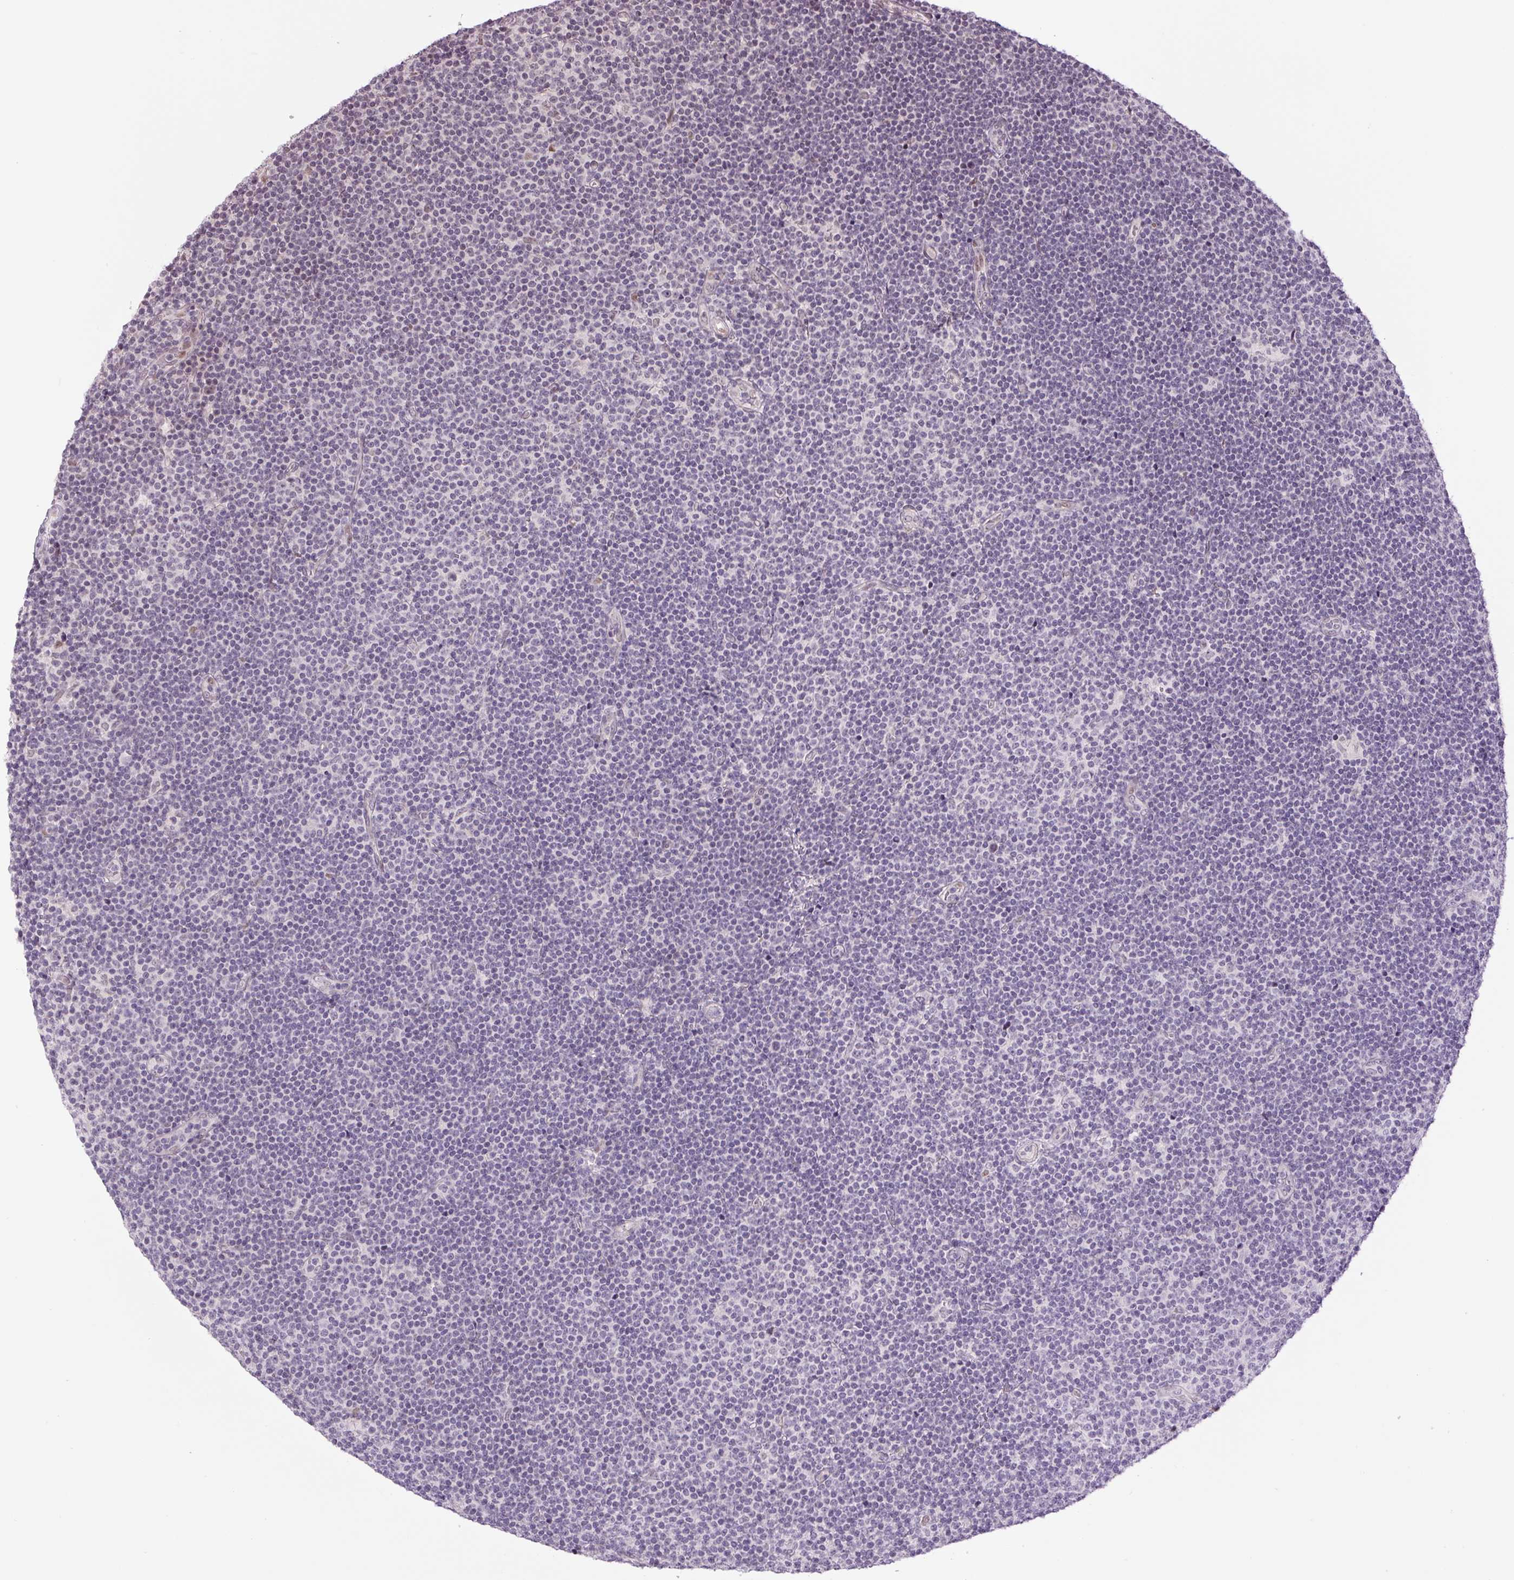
{"staining": {"intensity": "negative", "quantity": "none", "location": "none"}, "tissue": "lymphoma", "cell_type": "Tumor cells", "image_type": "cancer", "snomed": [{"axis": "morphology", "description": "Malignant lymphoma, non-Hodgkin's type, Low grade"}, {"axis": "topography", "description": "Lymph node"}], "caption": "This is an IHC photomicrograph of malignant lymphoma, non-Hodgkin's type (low-grade). There is no expression in tumor cells.", "gene": "TCFL5", "patient": {"sex": "male", "age": 48}}